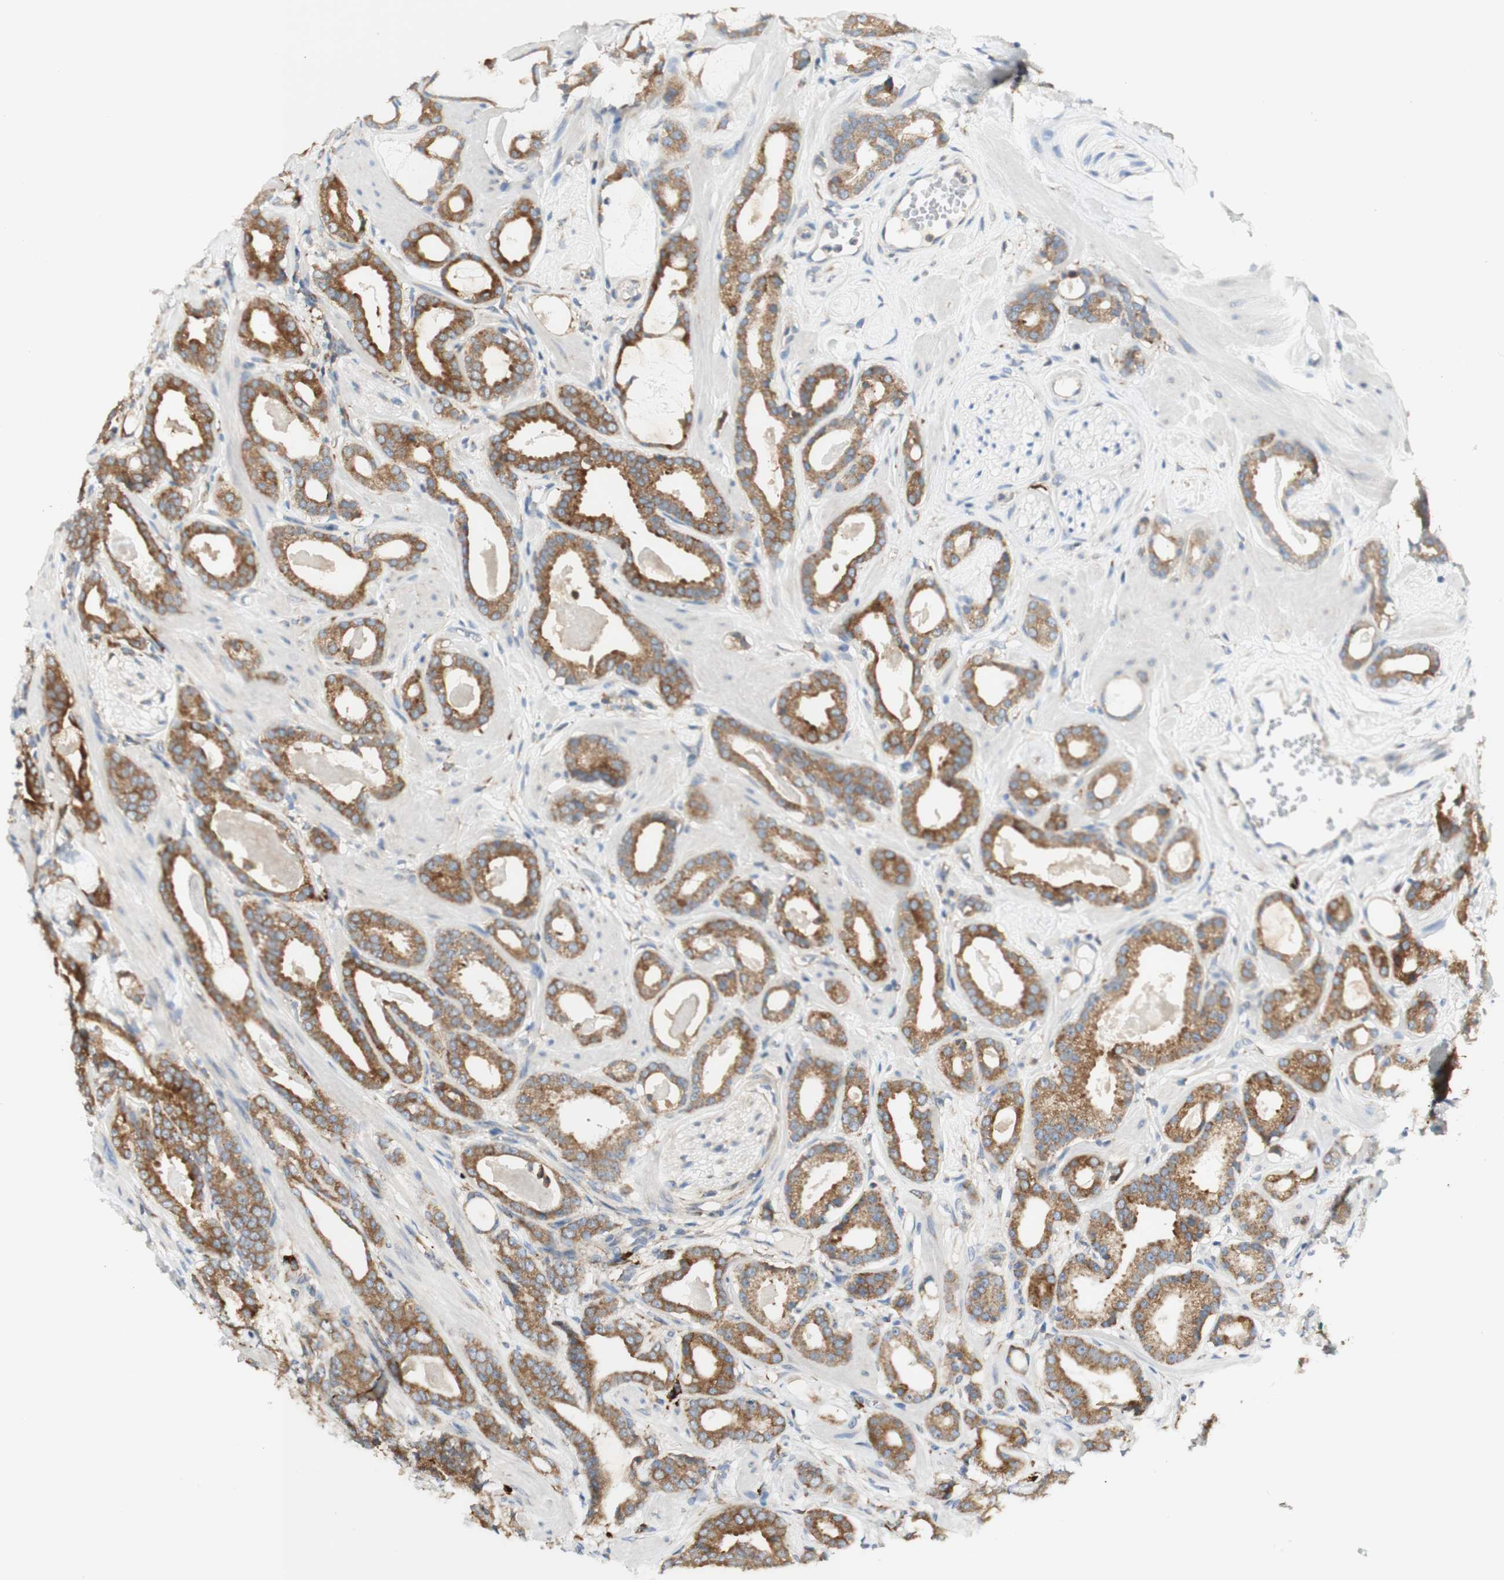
{"staining": {"intensity": "moderate", "quantity": ">75%", "location": "cytoplasmic/membranous"}, "tissue": "prostate cancer", "cell_type": "Tumor cells", "image_type": "cancer", "snomed": [{"axis": "morphology", "description": "Adenocarcinoma, Low grade"}, {"axis": "topography", "description": "Prostate"}], "caption": "Approximately >75% of tumor cells in prostate cancer reveal moderate cytoplasmic/membranous protein positivity as visualized by brown immunohistochemical staining.", "gene": "MANF", "patient": {"sex": "male", "age": 53}}